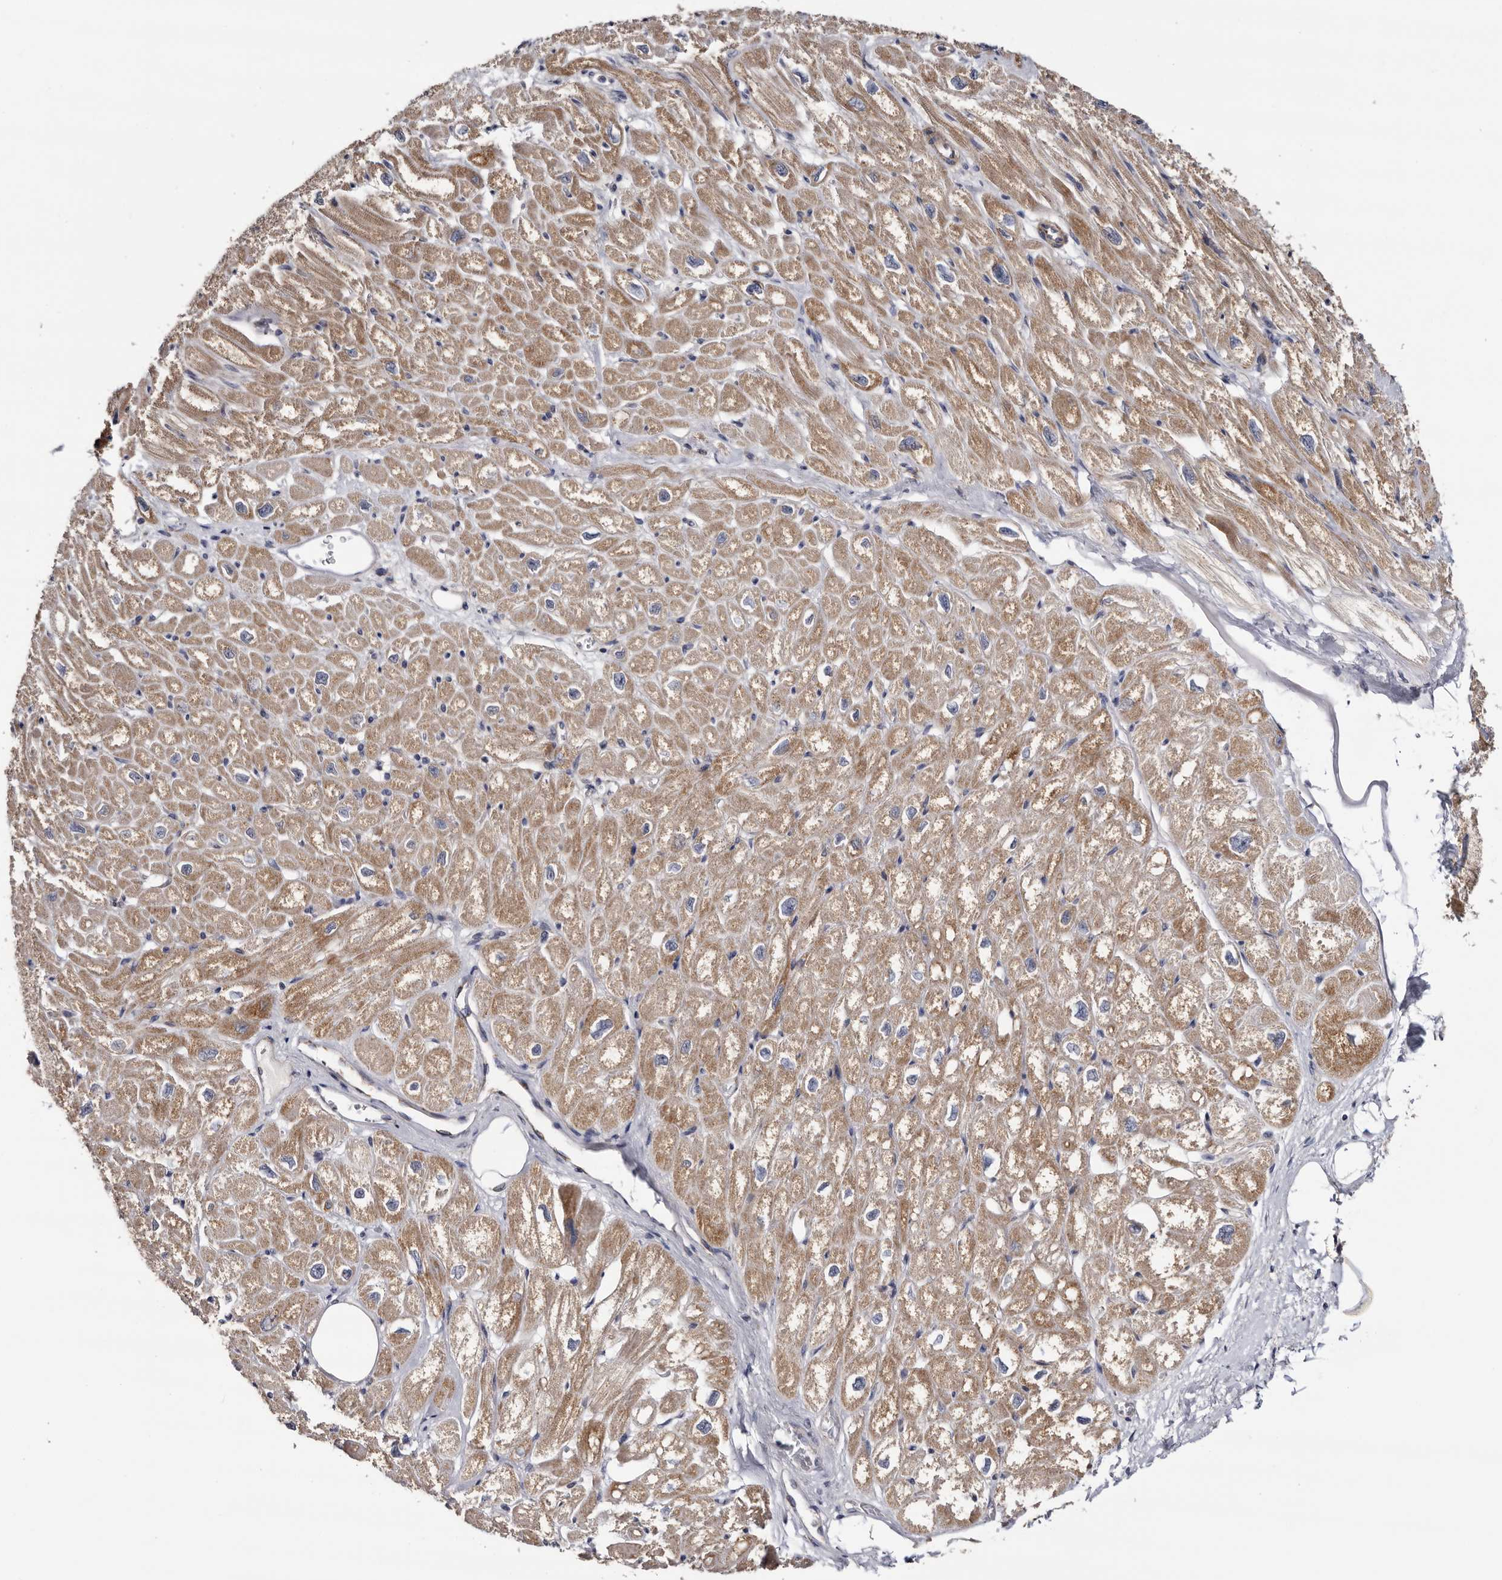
{"staining": {"intensity": "moderate", "quantity": "25%-75%", "location": "cytoplasmic/membranous"}, "tissue": "heart muscle", "cell_type": "Cardiomyocytes", "image_type": "normal", "snomed": [{"axis": "morphology", "description": "Normal tissue, NOS"}, {"axis": "topography", "description": "Heart"}], "caption": "Protein staining shows moderate cytoplasmic/membranous staining in approximately 25%-75% of cardiomyocytes in unremarkable heart muscle. (Brightfield microscopy of DAB IHC at high magnification).", "gene": "ARMCX2", "patient": {"sex": "male", "age": 50}}